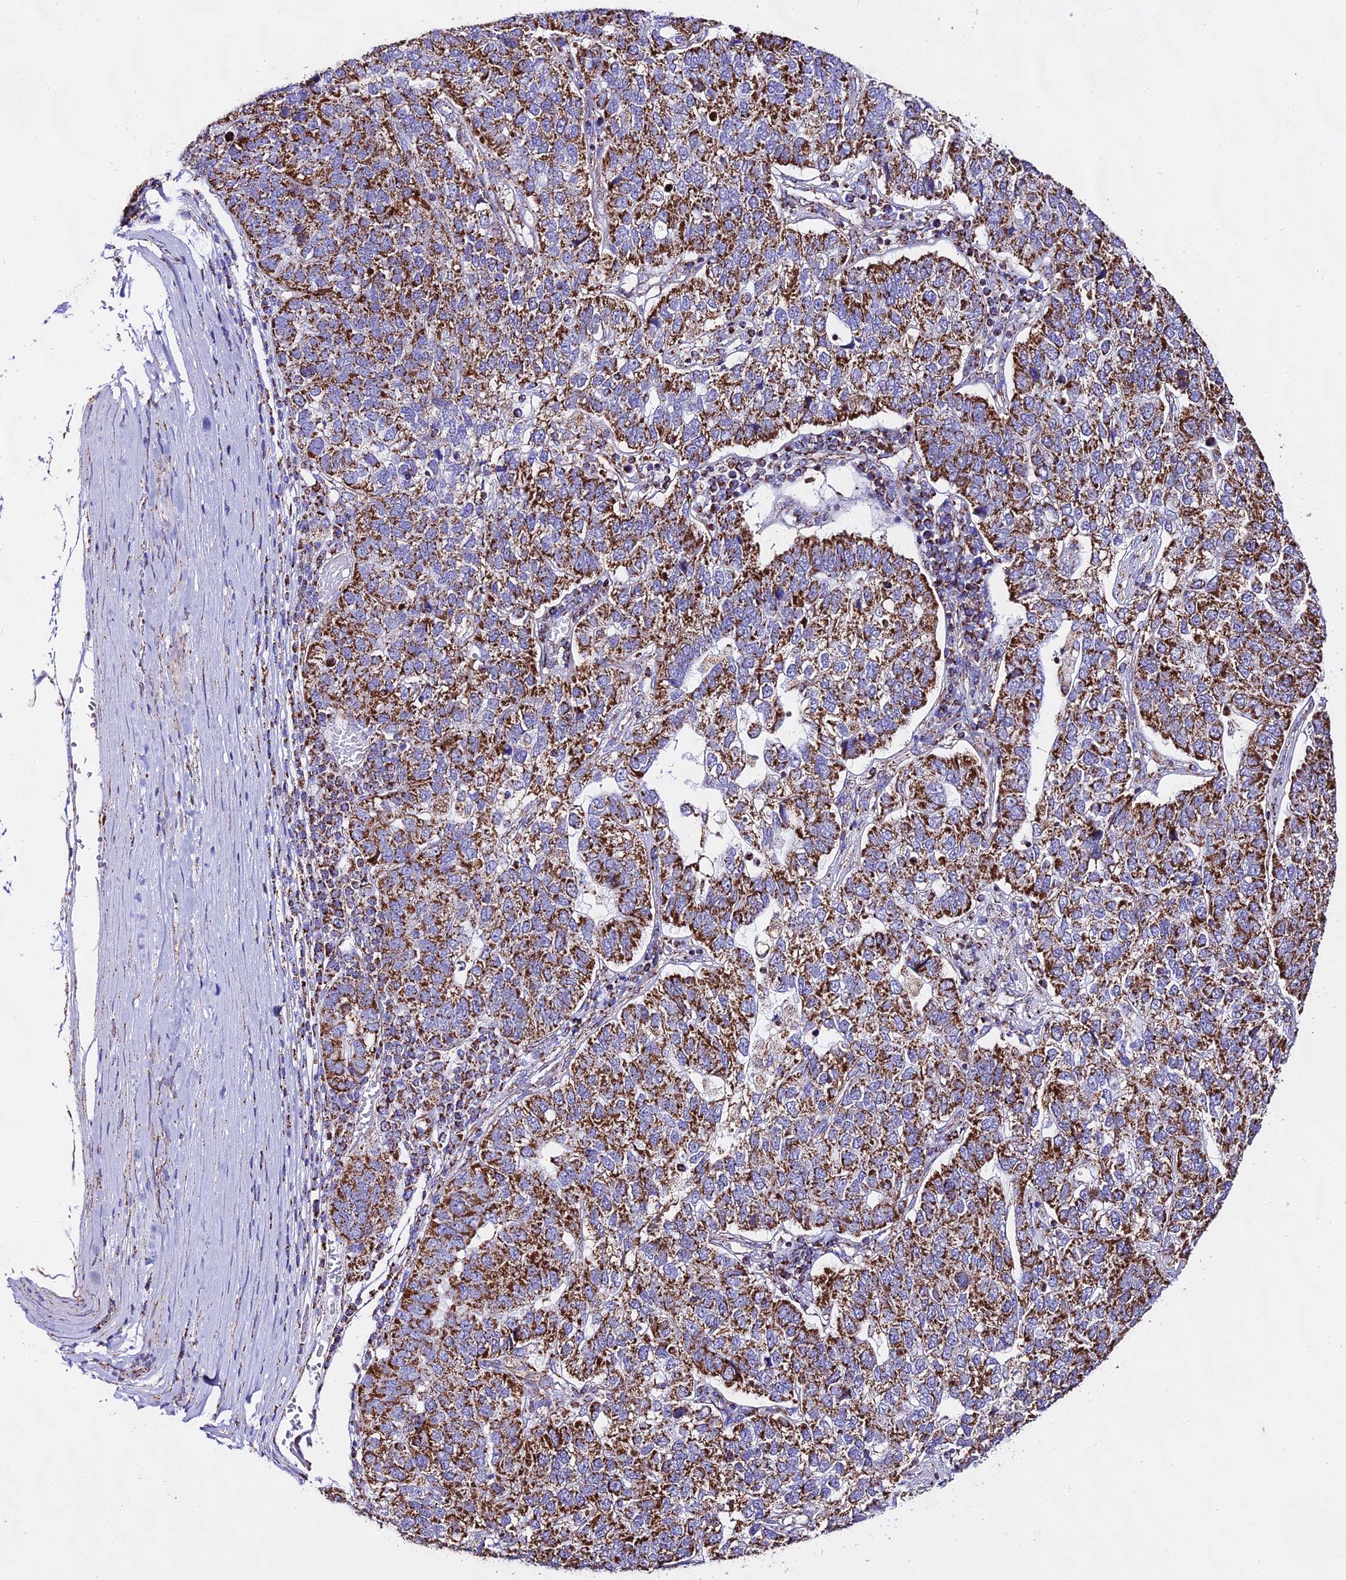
{"staining": {"intensity": "strong", "quantity": ">75%", "location": "cytoplasmic/membranous"}, "tissue": "pancreatic cancer", "cell_type": "Tumor cells", "image_type": "cancer", "snomed": [{"axis": "morphology", "description": "Adenocarcinoma, NOS"}, {"axis": "topography", "description": "Pancreas"}], "caption": "Protein expression analysis of pancreatic cancer demonstrates strong cytoplasmic/membranous expression in approximately >75% of tumor cells. The protein is stained brown, and the nuclei are stained in blue (DAB (3,3'-diaminobenzidine) IHC with brightfield microscopy, high magnification).", "gene": "ATP5PD", "patient": {"sex": "female", "age": 61}}